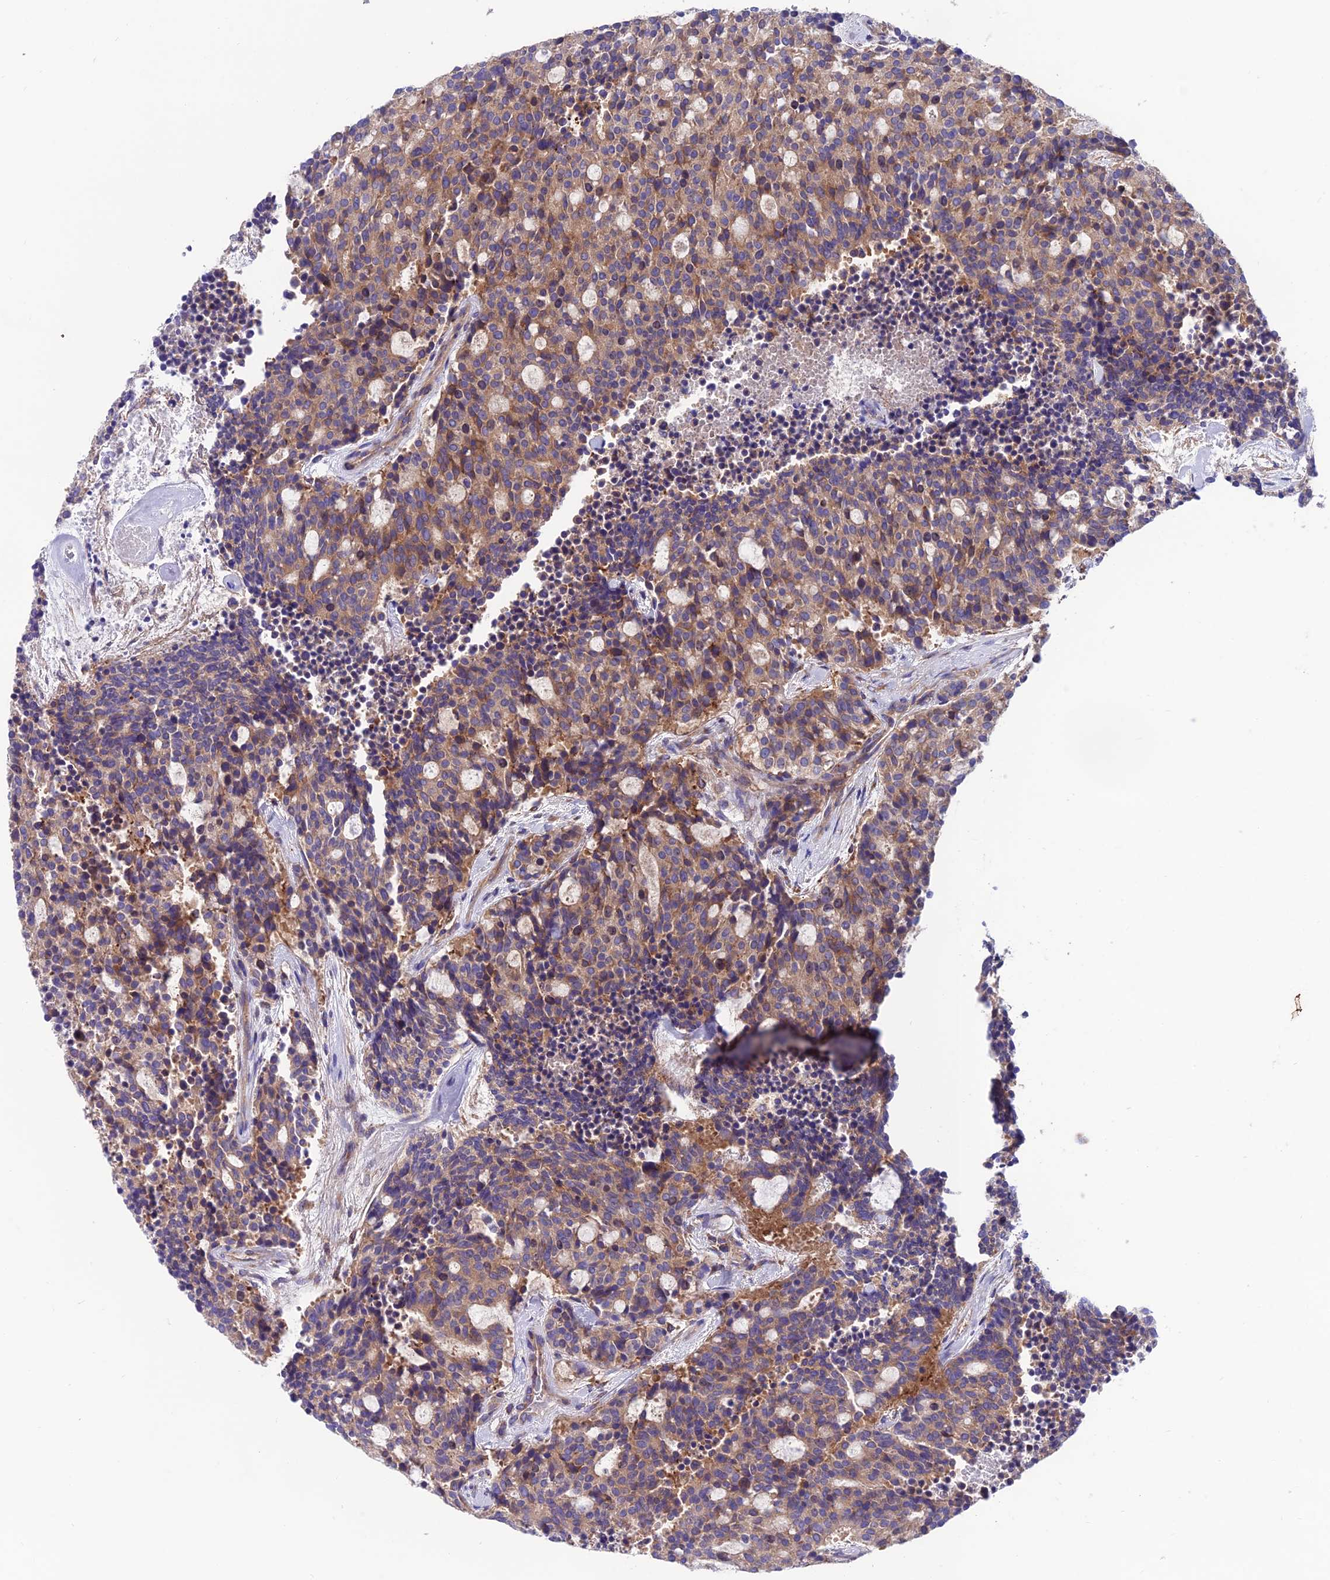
{"staining": {"intensity": "moderate", "quantity": ">75%", "location": "cytoplasmic/membranous"}, "tissue": "carcinoid", "cell_type": "Tumor cells", "image_type": "cancer", "snomed": [{"axis": "morphology", "description": "Carcinoid, malignant, NOS"}, {"axis": "topography", "description": "Pancreas"}], "caption": "A medium amount of moderate cytoplasmic/membranous expression is present in approximately >75% of tumor cells in carcinoid tissue. The staining is performed using DAB brown chromogen to label protein expression. The nuclei are counter-stained blue using hematoxylin.", "gene": "VPS16", "patient": {"sex": "female", "age": 54}}